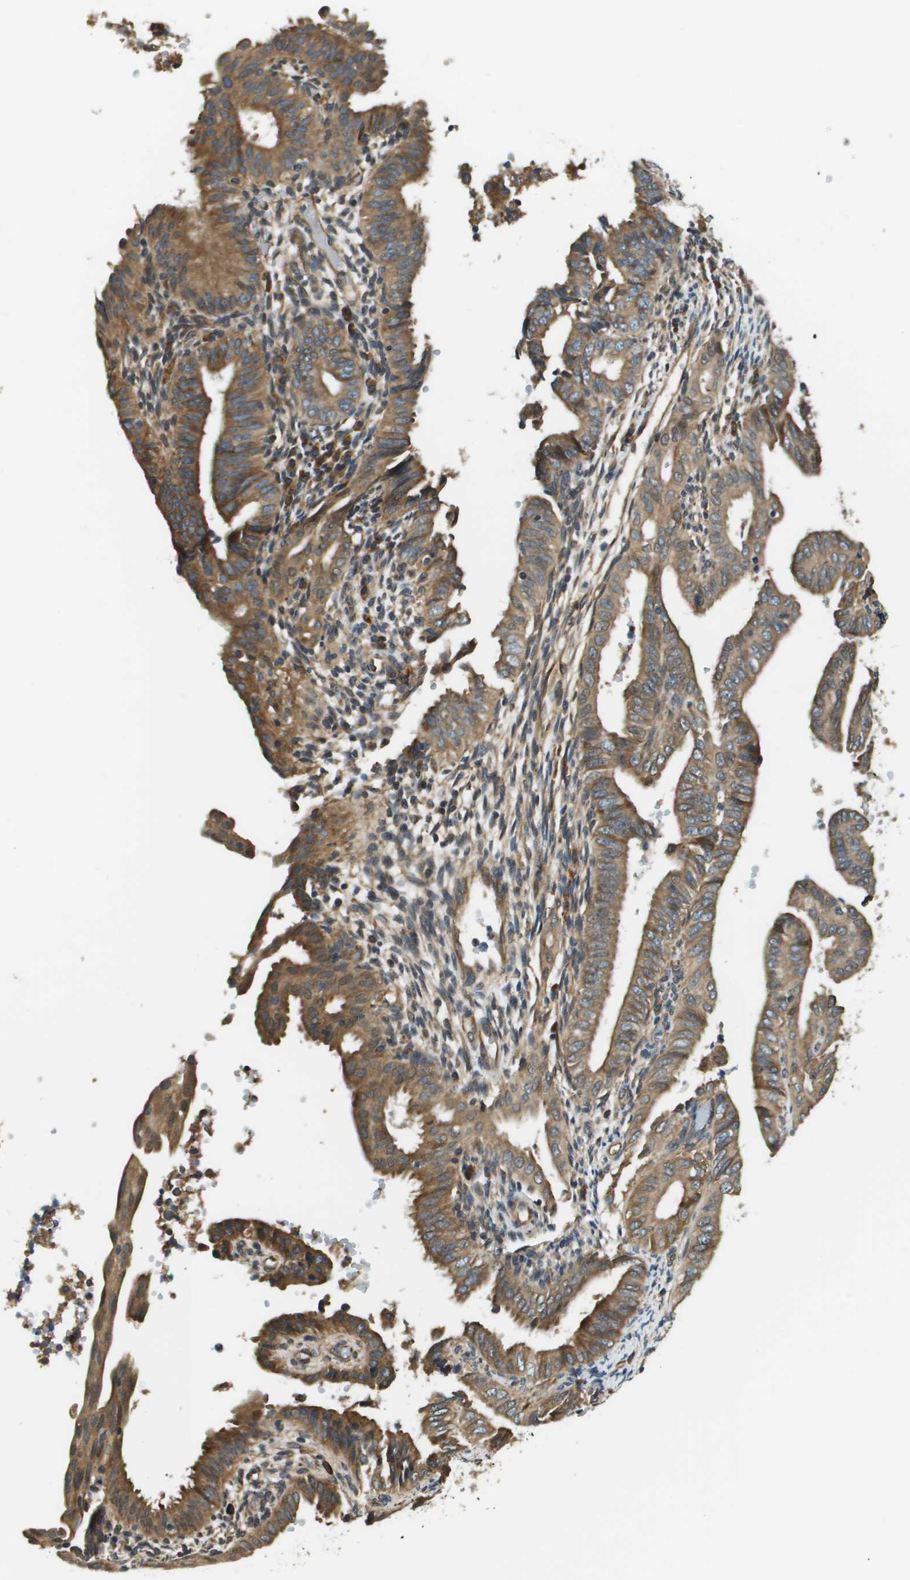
{"staining": {"intensity": "moderate", "quantity": ">75%", "location": "cytoplasmic/membranous"}, "tissue": "endometrial cancer", "cell_type": "Tumor cells", "image_type": "cancer", "snomed": [{"axis": "morphology", "description": "Adenocarcinoma, NOS"}, {"axis": "topography", "description": "Endometrium"}], "caption": "Immunohistochemistry (IHC) micrograph of human adenocarcinoma (endometrial) stained for a protein (brown), which demonstrates medium levels of moderate cytoplasmic/membranous positivity in approximately >75% of tumor cells.", "gene": "SEC62", "patient": {"sex": "female", "age": 58}}